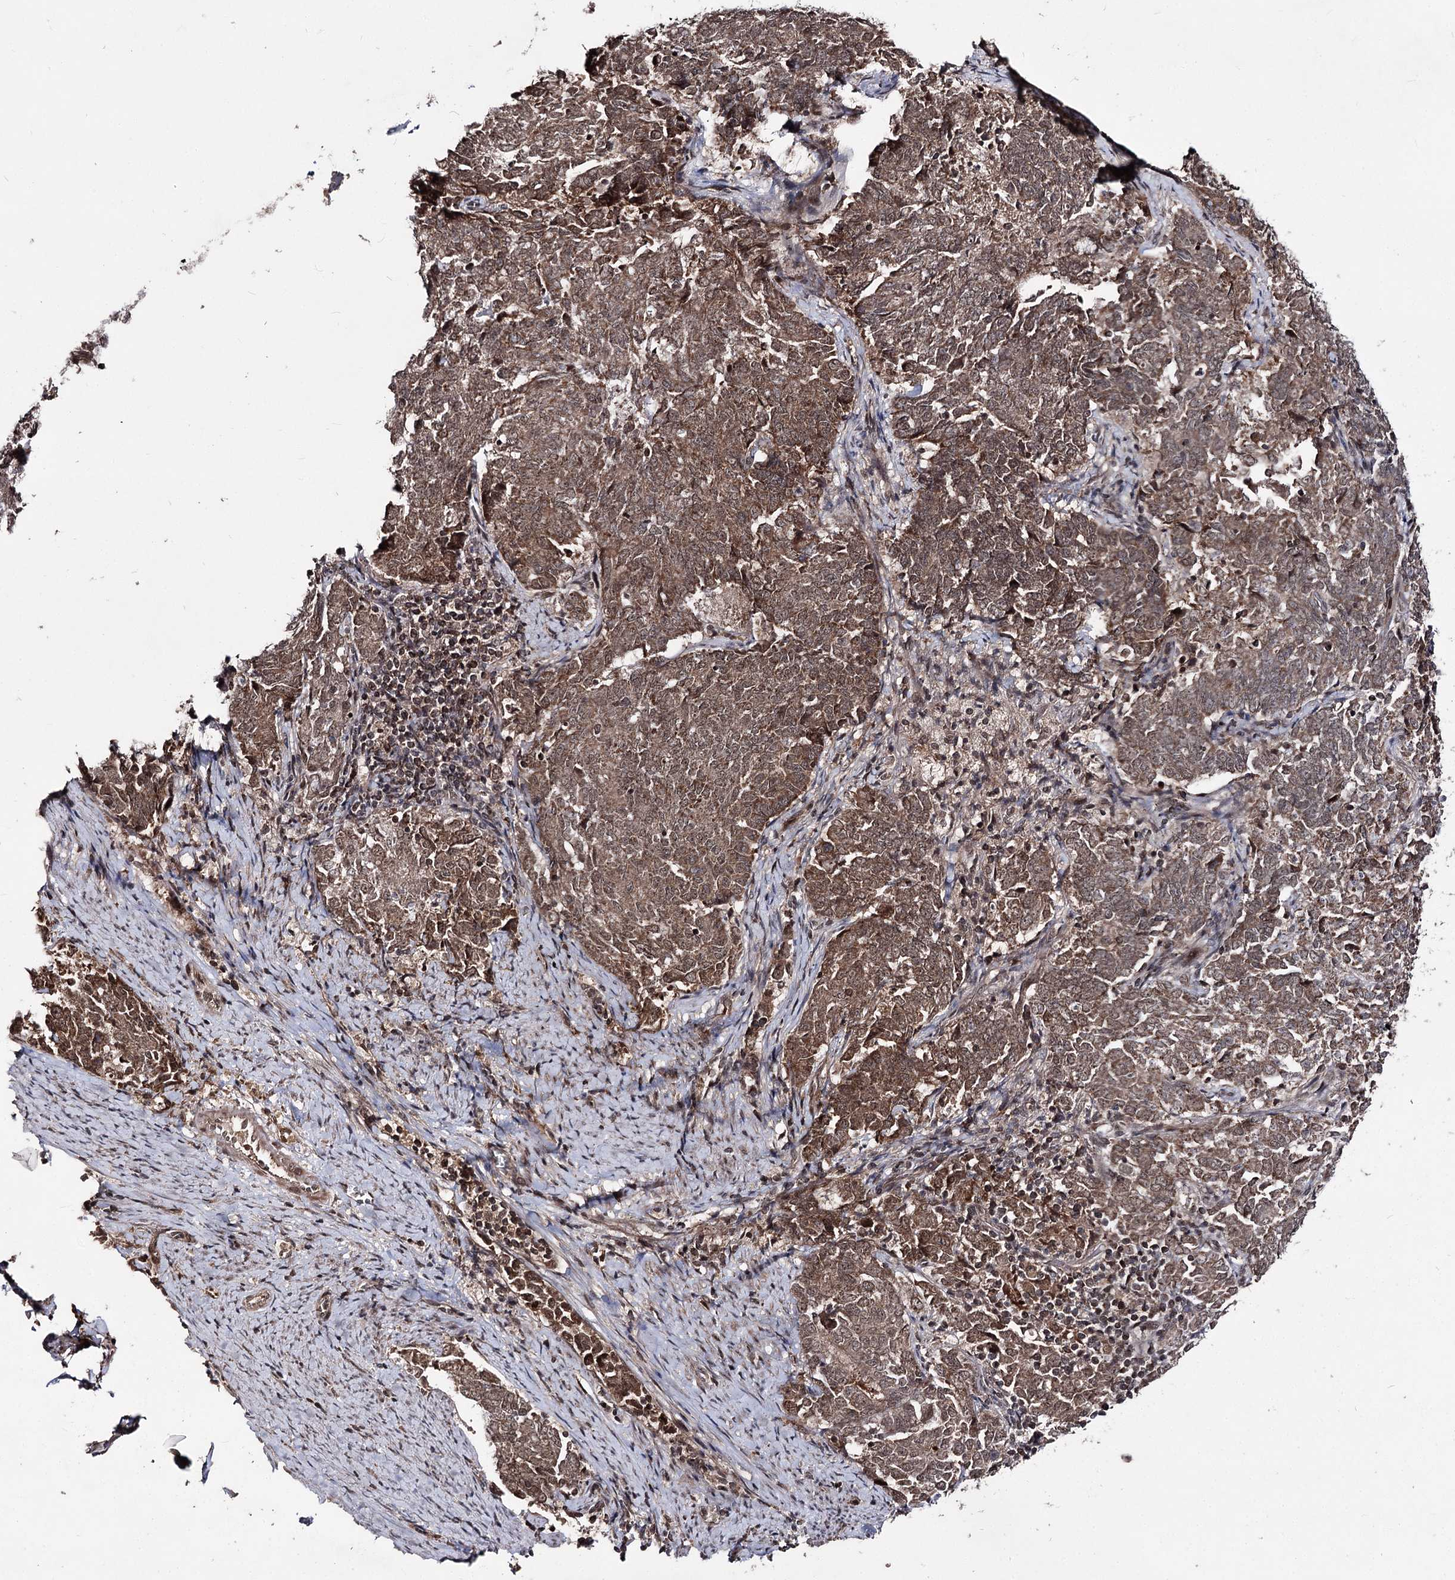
{"staining": {"intensity": "moderate", "quantity": ">75%", "location": "cytoplasmic/membranous,nuclear"}, "tissue": "endometrial cancer", "cell_type": "Tumor cells", "image_type": "cancer", "snomed": [{"axis": "morphology", "description": "Adenocarcinoma, NOS"}, {"axis": "topography", "description": "Endometrium"}], "caption": "IHC photomicrograph of neoplastic tissue: human endometrial cancer stained using immunohistochemistry displays medium levels of moderate protein expression localized specifically in the cytoplasmic/membranous and nuclear of tumor cells, appearing as a cytoplasmic/membranous and nuclear brown color.", "gene": "FAM53B", "patient": {"sex": "female", "age": 80}}